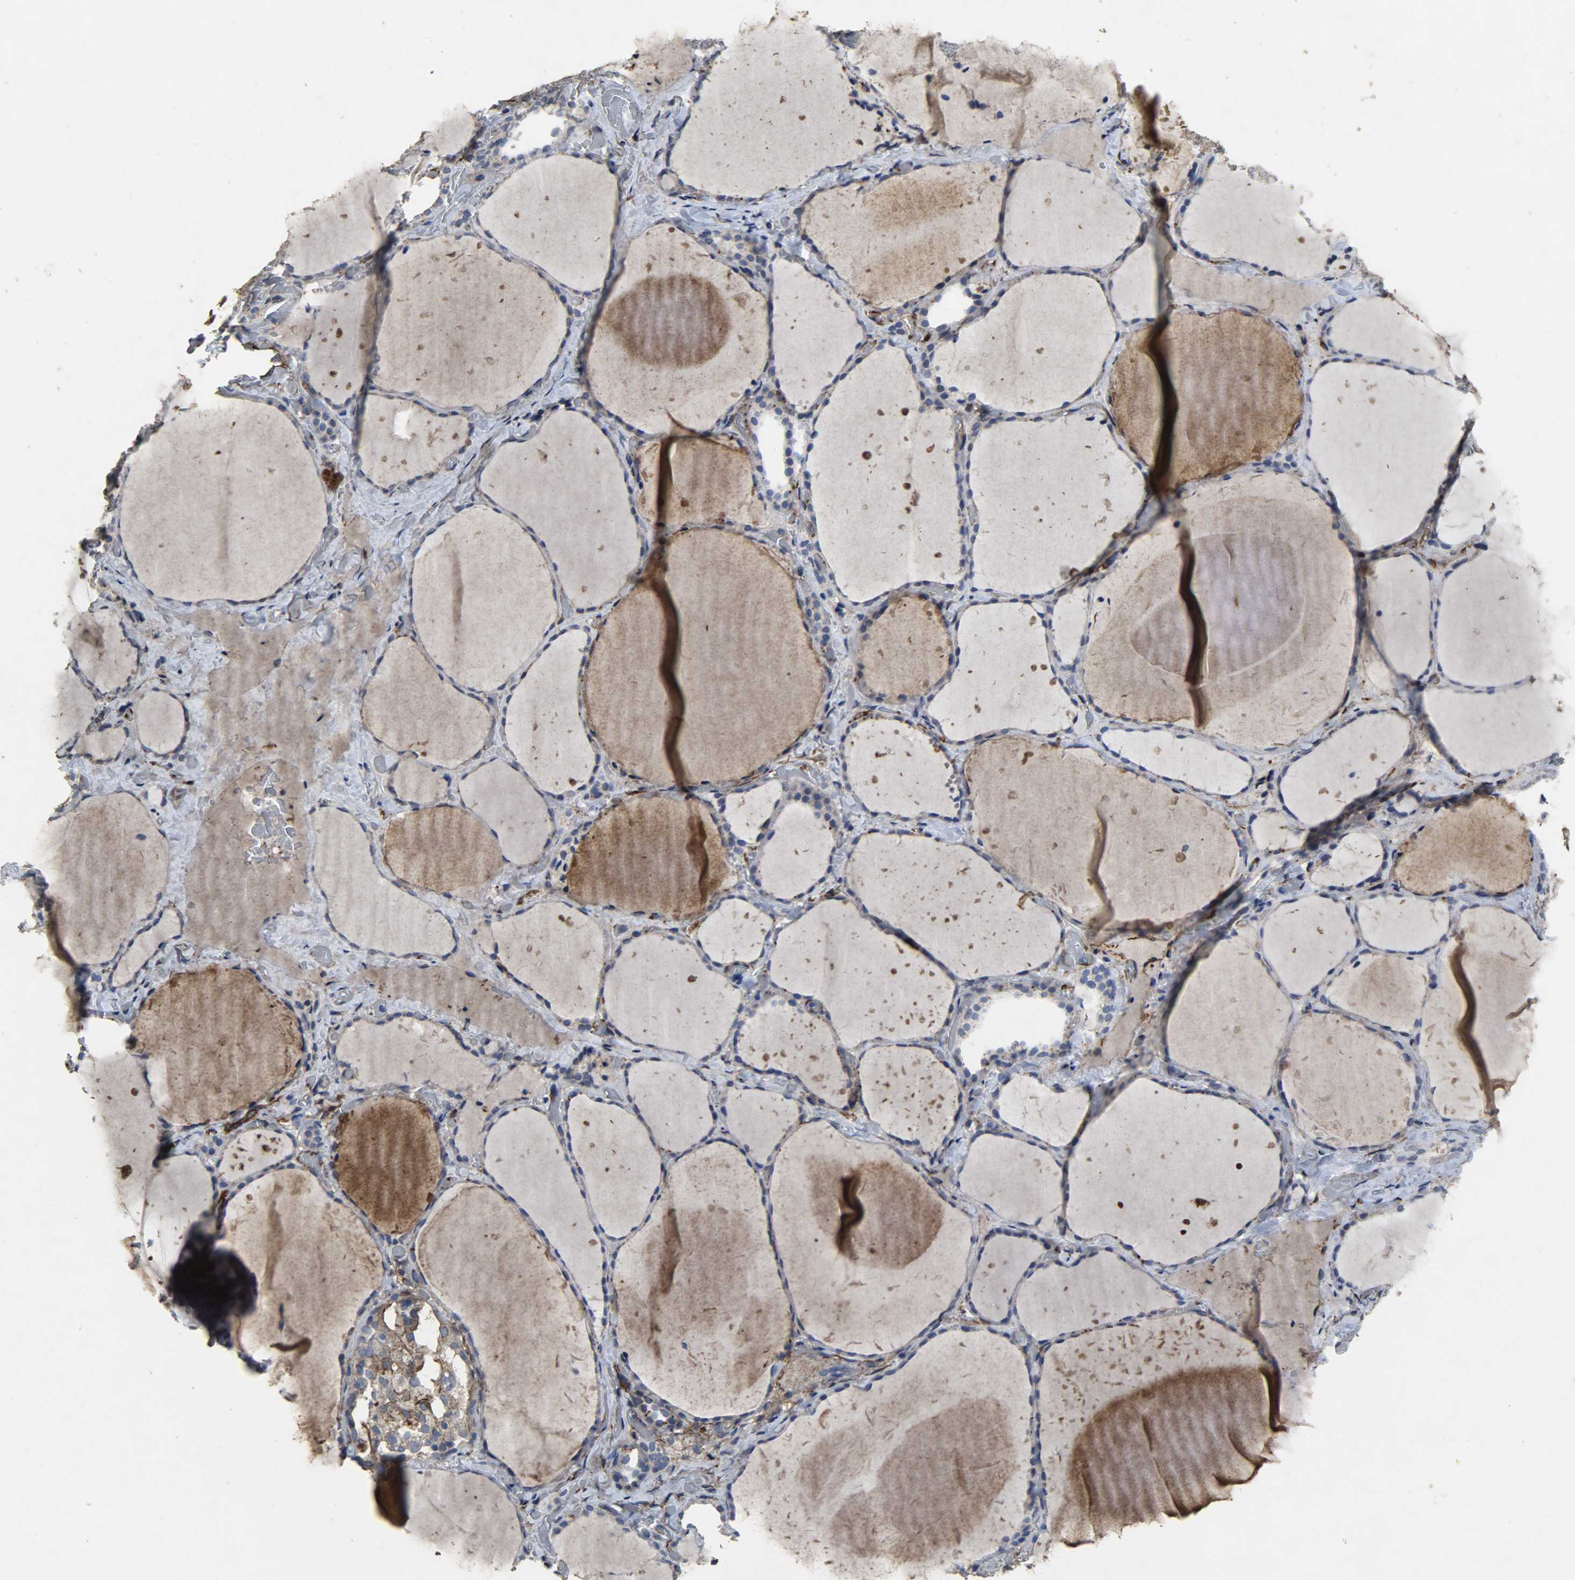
{"staining": {"intensity": "strong", "quantity": "25%-75%", "location": "cytoplasmic/membranous"}, "tissue": "thyroid gland", "cell_type": "Glandular cells", "image_type": "normal", "snomed": [{"axis": "morphology", "description": "Normal tissue, NOS"}, {"axis": "topography", "description": "Thyroid gland"}], "caption": "Immunohistochemistry histopathology image of unremarkable thyroid gland stained for a protein (brown), which demonstrates high levels of strong cytoplasmic/membranous staining in approximately 25%-75% of glandular cells.", "gene": "TPM4", "patient": {"sex": "female", "age": 22}}